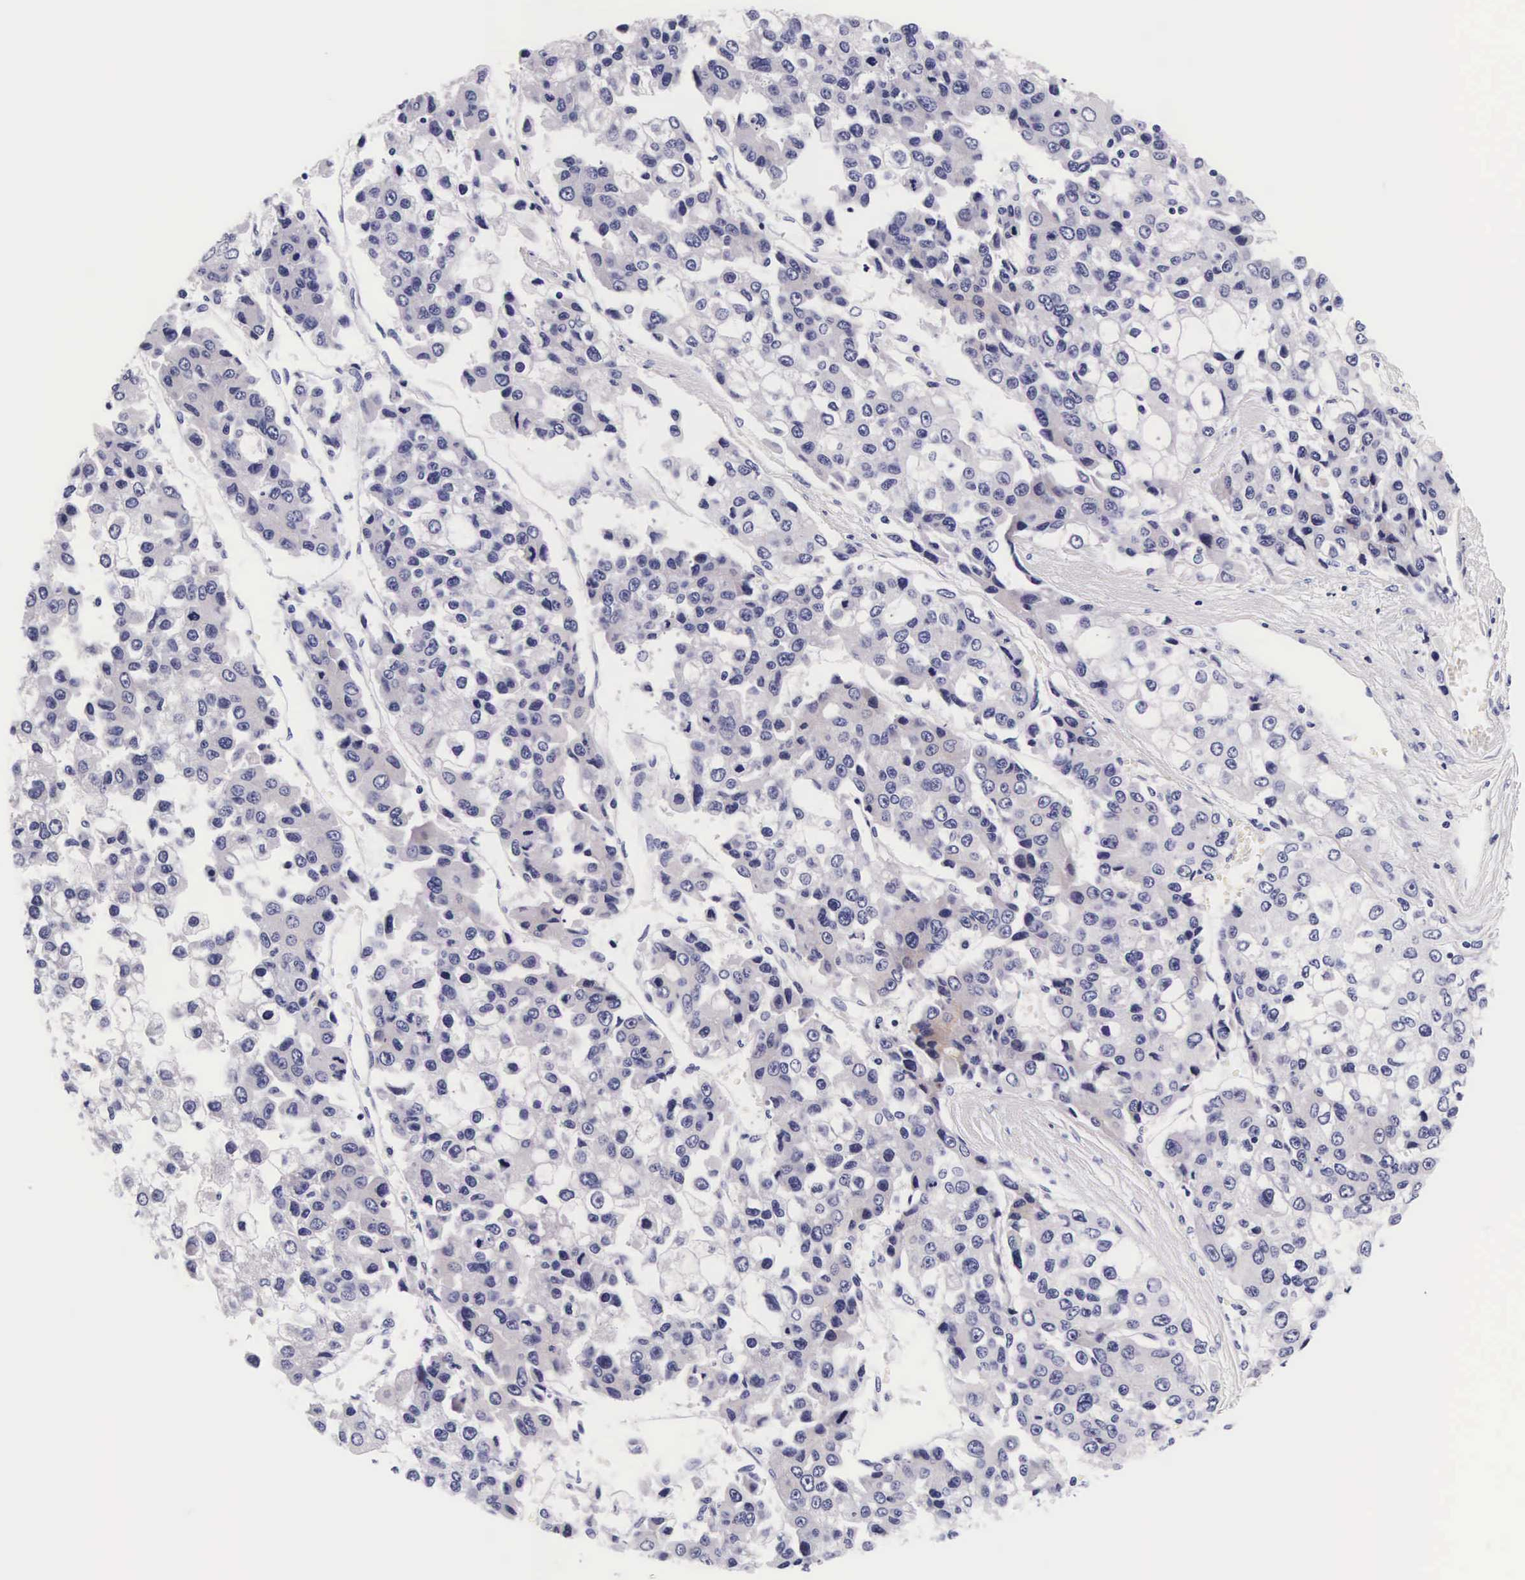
{"staining": {"intensity": "negative", "quantity": "none", "location": "none"}, "tissue": "liver cancer", "cell_type": "Tumor cells", "image_type": "cancer", "snomed": [{"axis": "morphology", "description": "Carcinoma, Hepatocellular, NOS"}, {"axis": "topography", "description": "Liver"}], "caption": "IHC of human liver cancer demonstrates no expression in tumor cells.", "gene": "UPRT", "patient": {"sex": "female", "age": 66}}